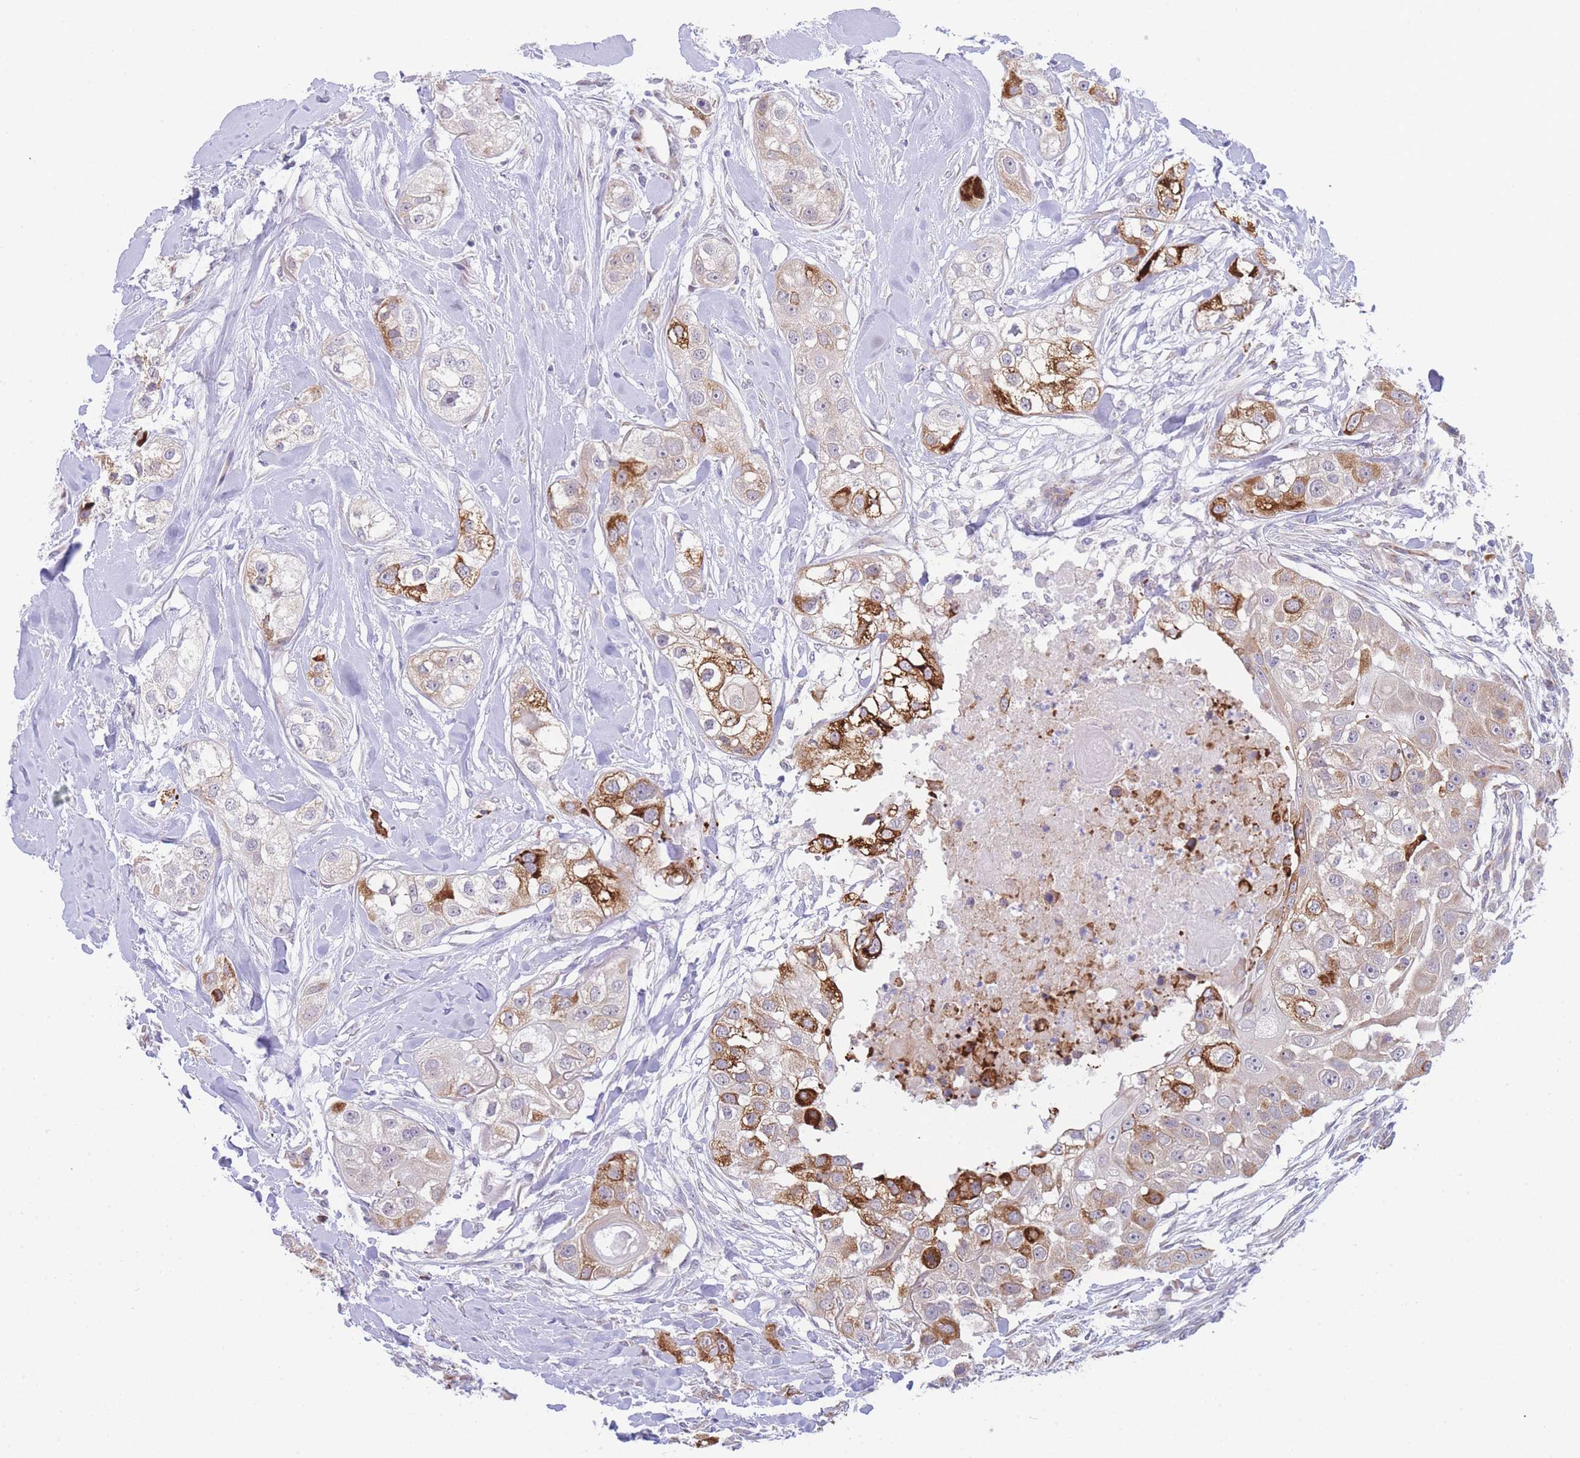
{"staining": {"intensity": "strong", "quantity": "<25%", "location": "cytoplasmic/membranous"}, "tissue": "head and neck cancer", "cell_type": "Tumor cells", "image_type": "cancer", "snomed": [{"axis": "morphology", "description": "Normal tissue, NOS"}, {"axis": "morphology", "description": "Squamous cell carcinoma, NOS"}, {"axis": "topography", "description": "Skeletal muscle"}, {"axis": "topography", "description": "Head-Neck"}], "caption": "DAB immunohistochemical staining of human head and neck cancer shows strong cytoplasmic/membranous protein staining in about <25% of tumor cells.", "gene": "ZNF510", "patient": {"sex": "male", "age": 51}}